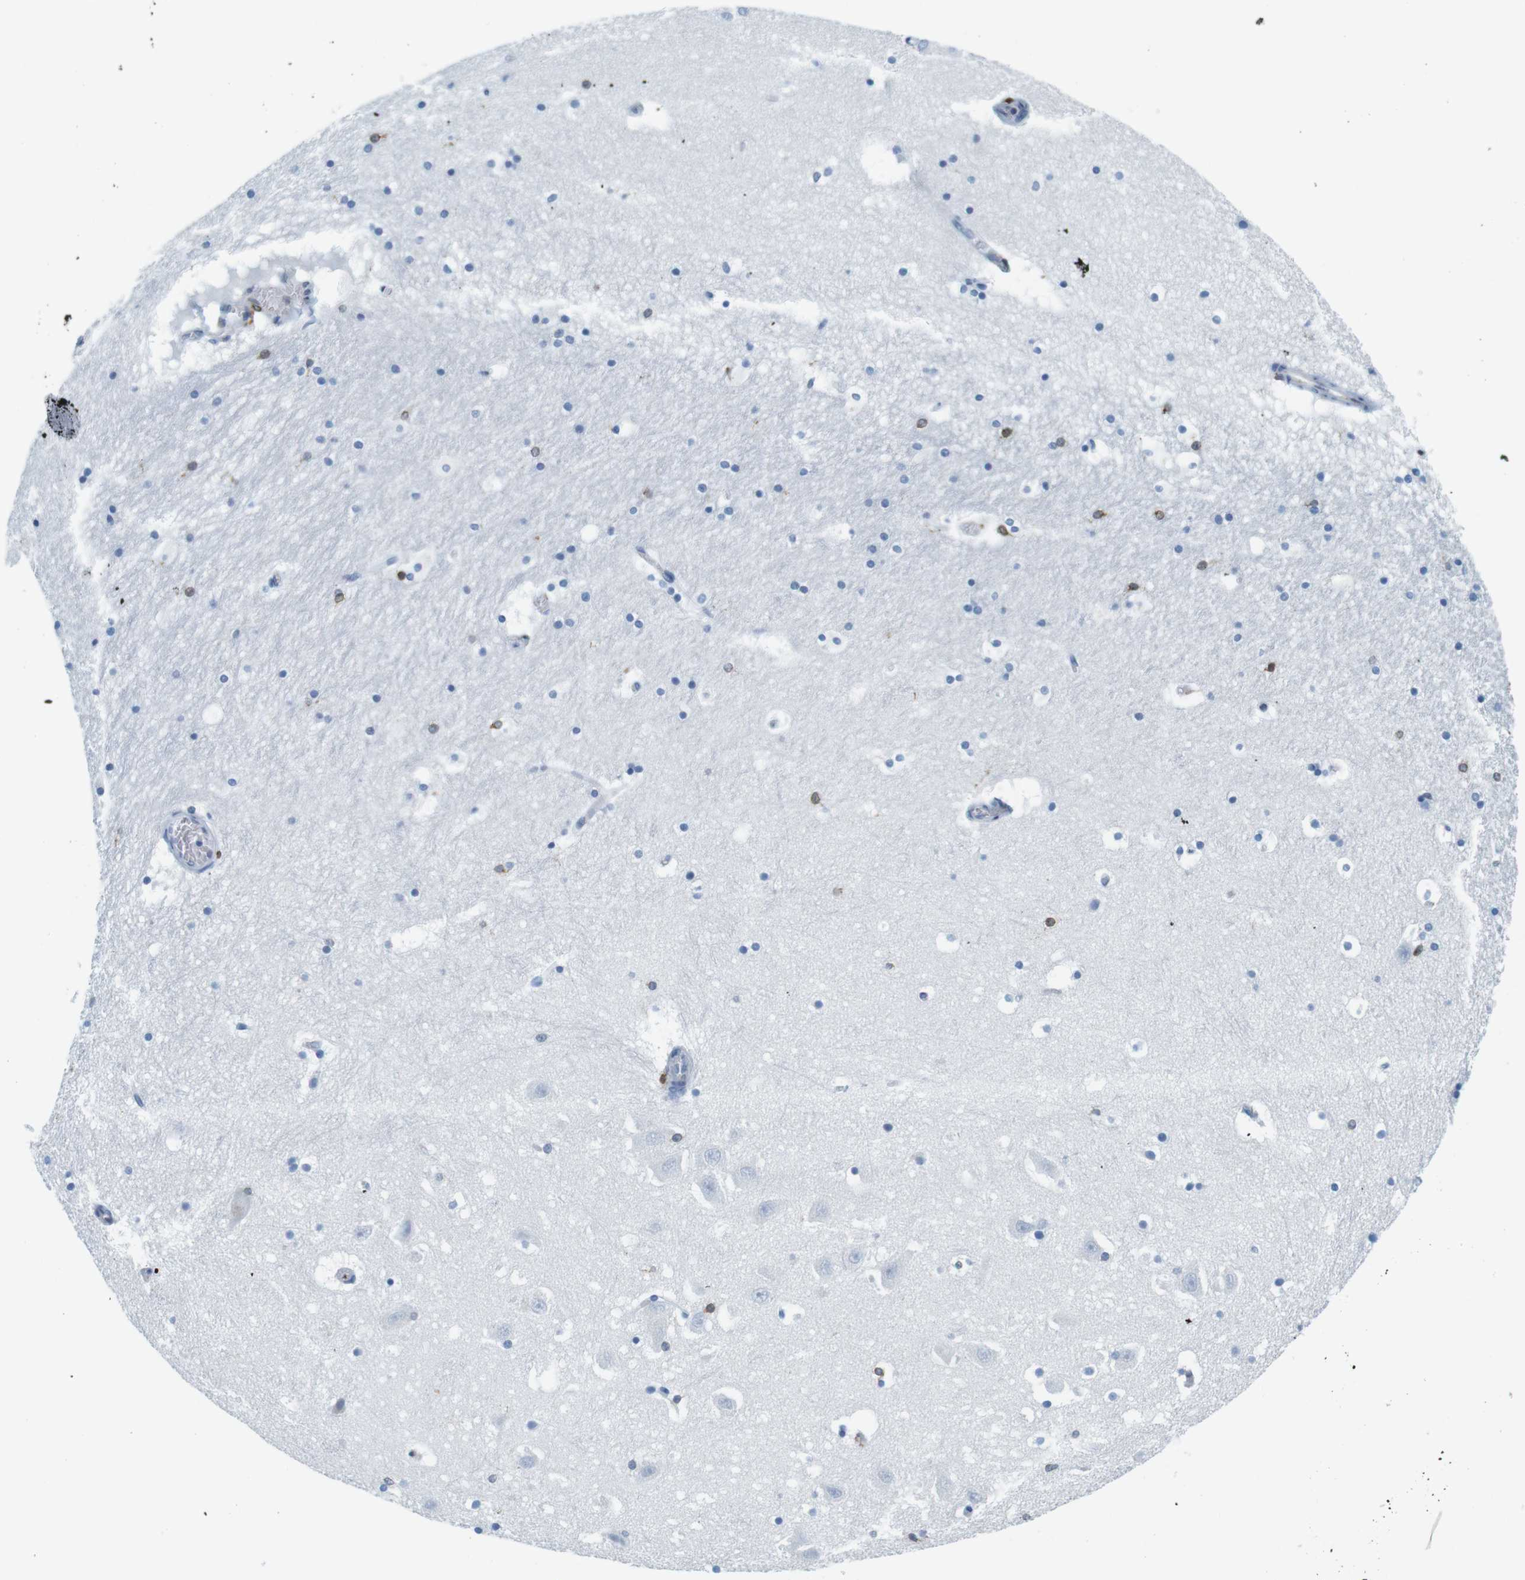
{"staining": {"intensity": "moderate", "quantity": "<25%", "location": "cytoplasmic/membranous"}, "tissue": "hippocampus", "cell_type": "Glial cells", "image_type": "normal", "snomed": [{"axis": "morphology", "description": "Normal tissue, NOS"}, {"axis": "topography", "description": "Hippocampus"}], "caption": "An image of hippocampus stained for a protein exhibits moderate cytoplasmic/membranous brown staining in glial cells. (DAB (3,3'-diaminobenzidine) = brown stain, brightfield microscopy at high magnification).", "gene": "CIITA", "patient": {"sex": "male", "age": 45}}